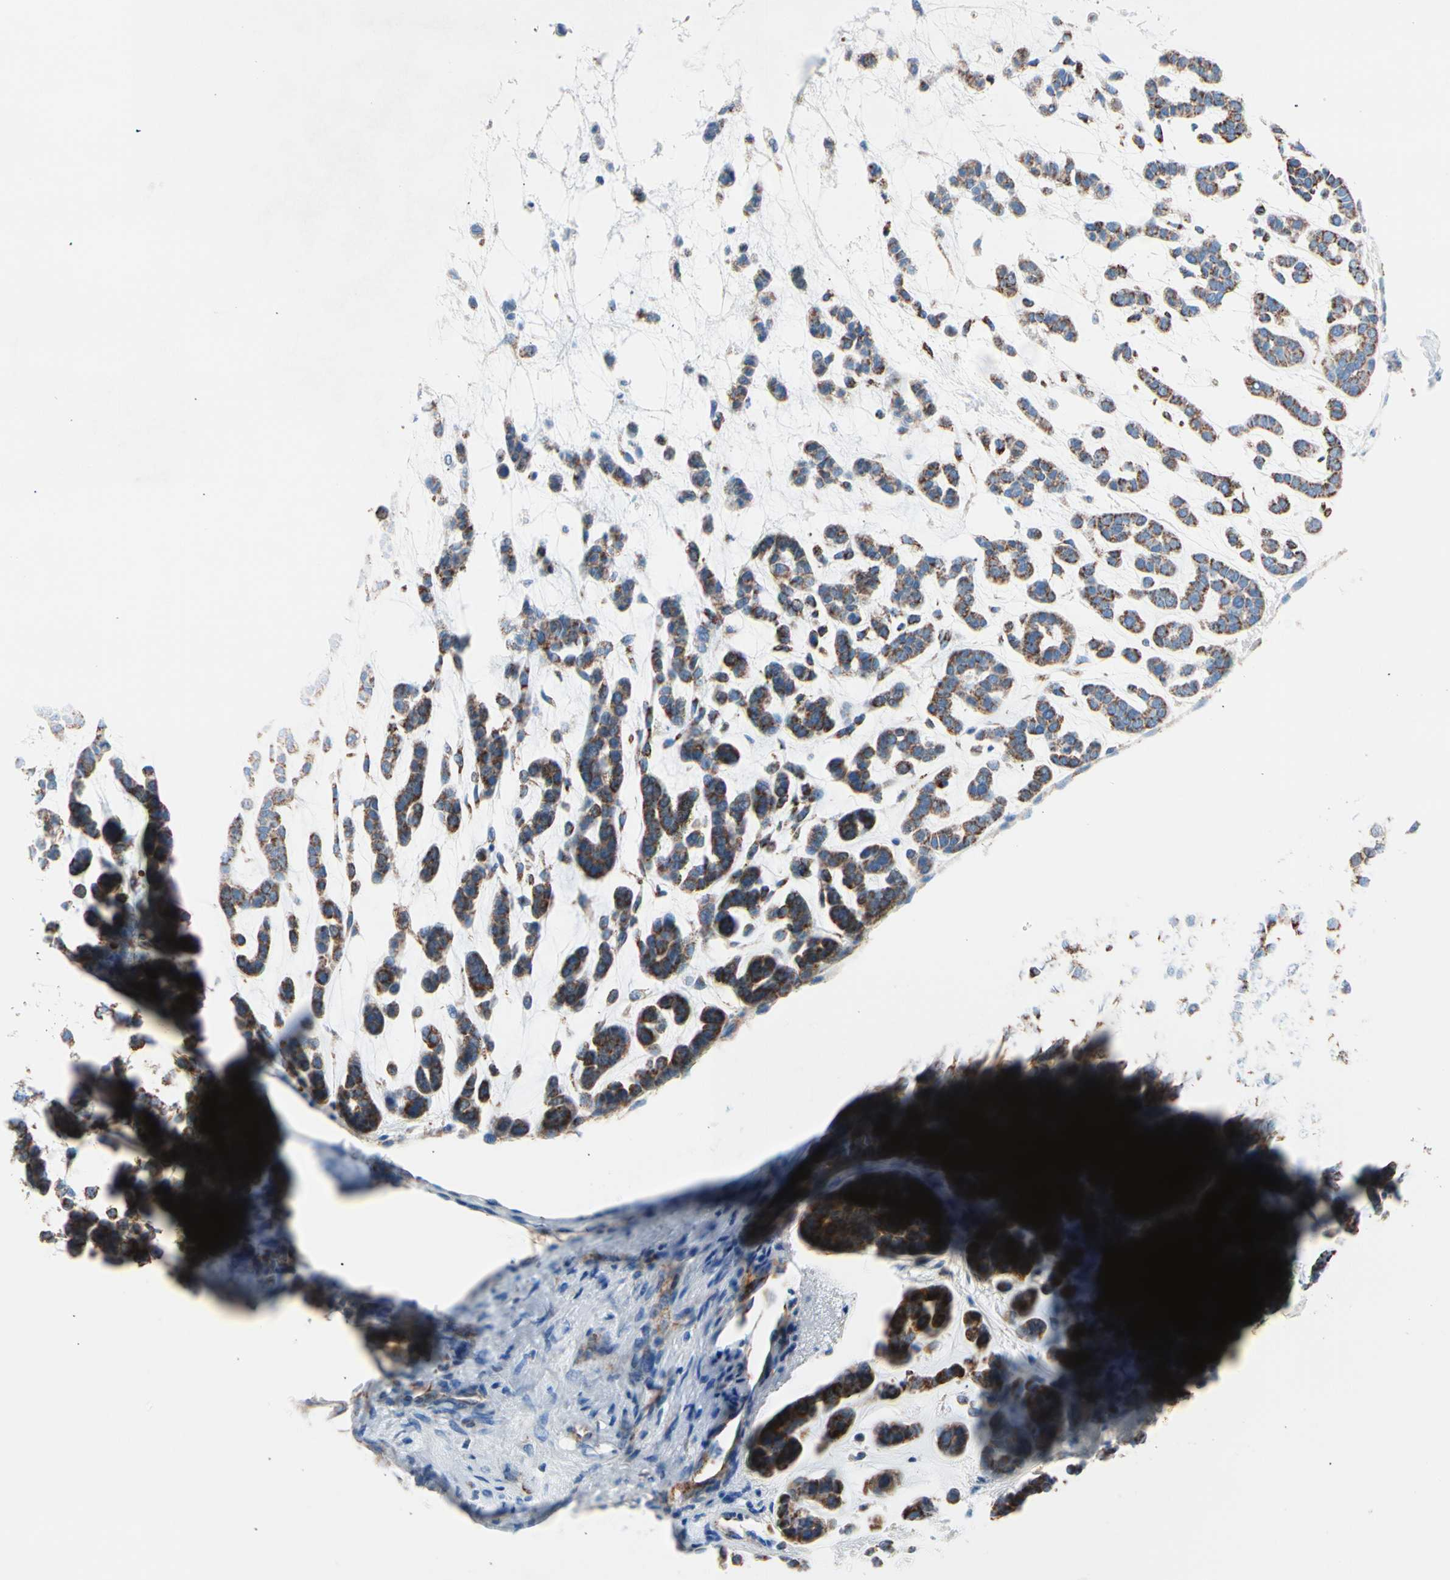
{"staining": {"intensity": "strong", "quantity": ">75%", "location": "cytoplasmic/membranous"}, "tissue": "head and neck cancer", "cell_type": "Tumor cells", "image_type": "cancer", "snomed": [{"axis": "morphology", "description": "Adenocarcinoma, NOS"}, {"axis": "morphology", "description": "Adenoma, NOS"}, {"axis": "topography", "description": "Head-Neck"}], "caption": "IHC (DAB (3,3'-diaminobenzidine)) staining of human head and neck adenocarcinoma displays strong cytoplasmic/membranous protein positivity in approximately >75% of tumor cells.", "gene": "HK1", "patient": {"sex": "female", "age": 55}}